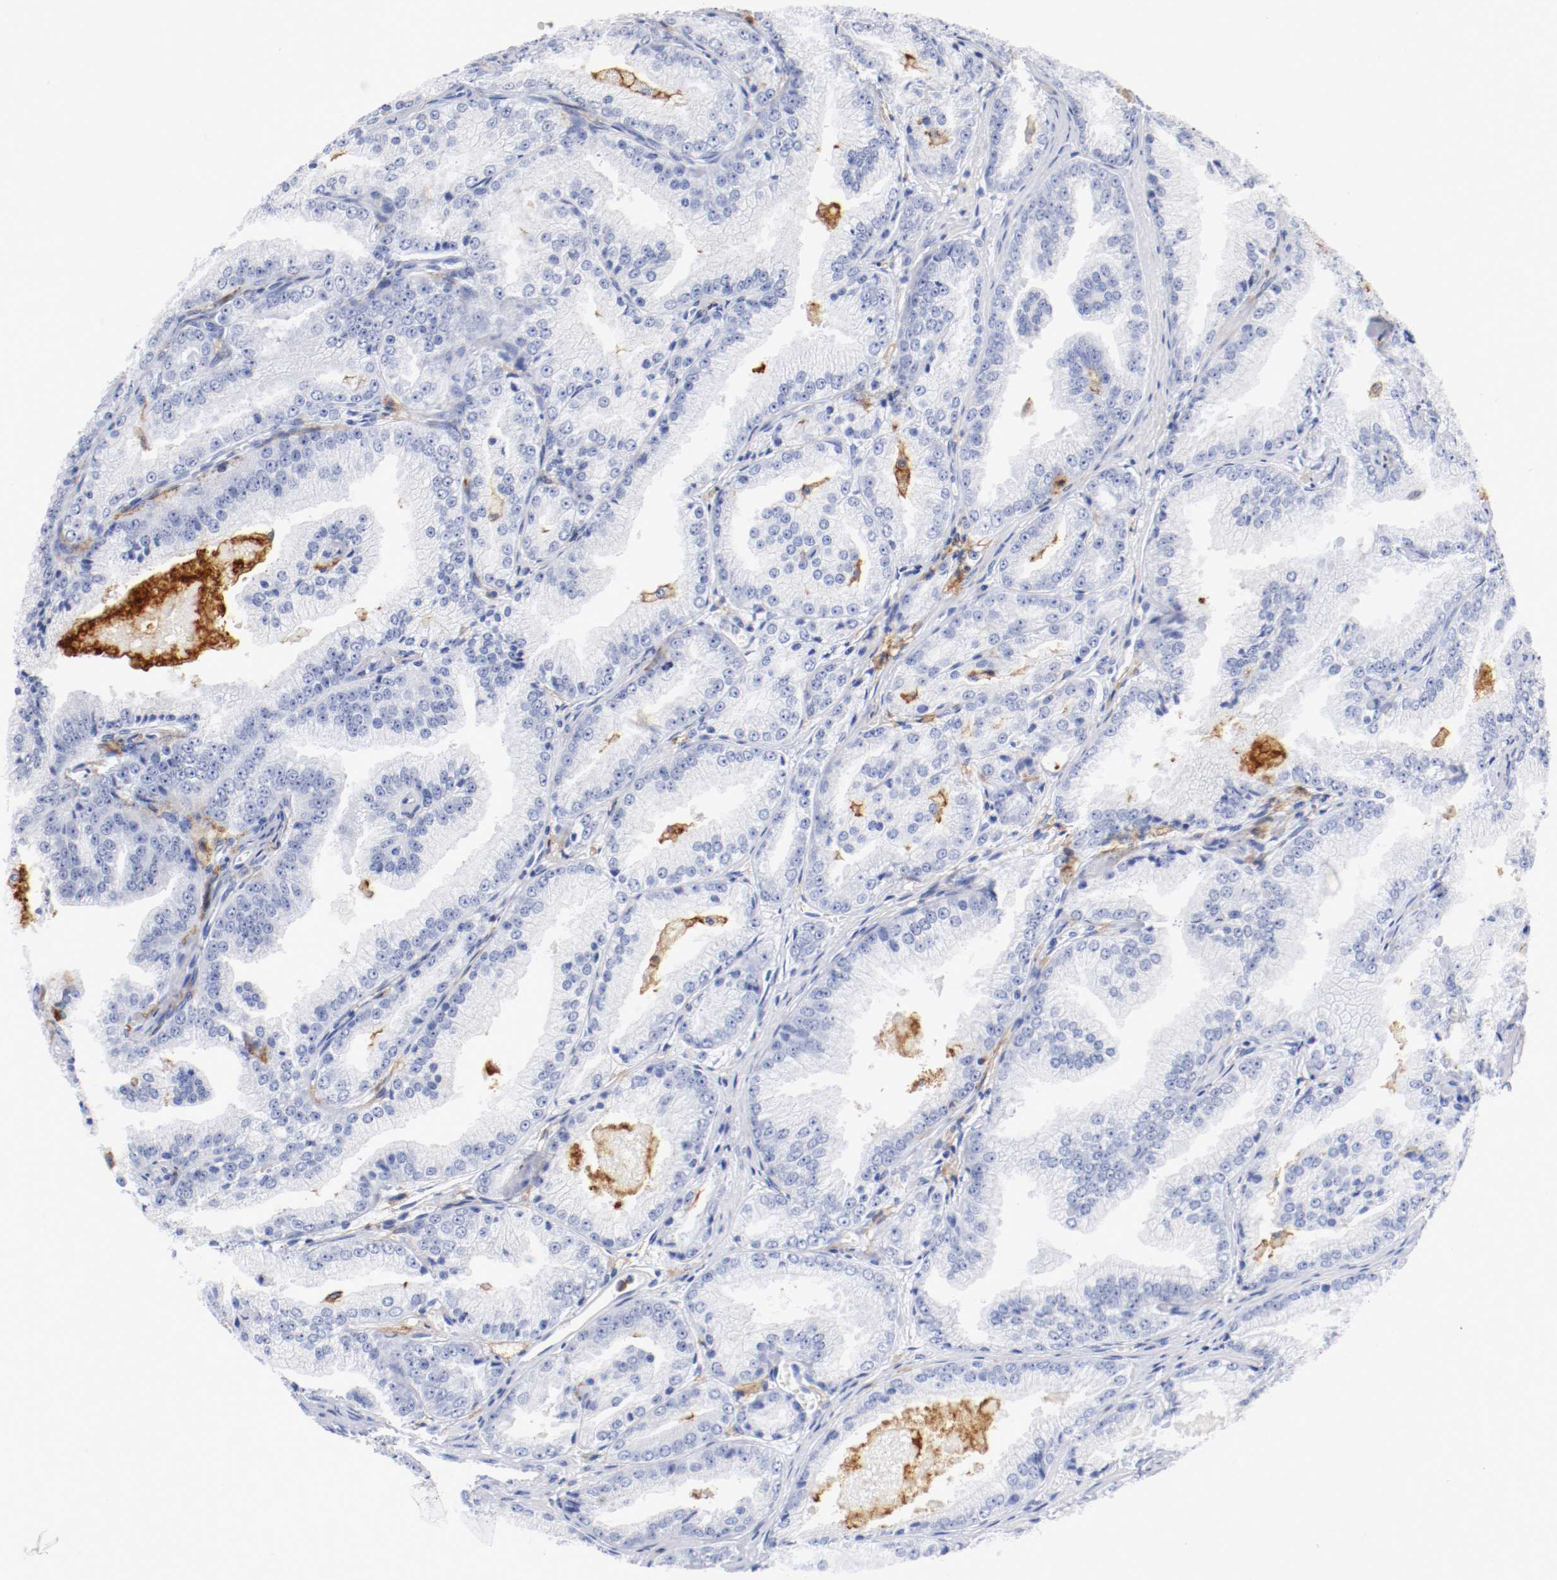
{"staining": {"intensity": "negative", "quantity": "none", "location": "none"}, "tissue": "prostate cancer", "cell_type": "Tumor cells", "image_type": "cancer", "snomed": [{"axis": "morphology", "description": "Adenocarcinoma, High grade"}, {"axis": "topography", "description": "Prostate"}], "caption": "High-grade adenocarcinoma (prostate) was stained to show a protein in brown. There is no significant staining in tumor cells.", "gene": "ITGAX", "patient": {"sex": "male", "age": 61}}